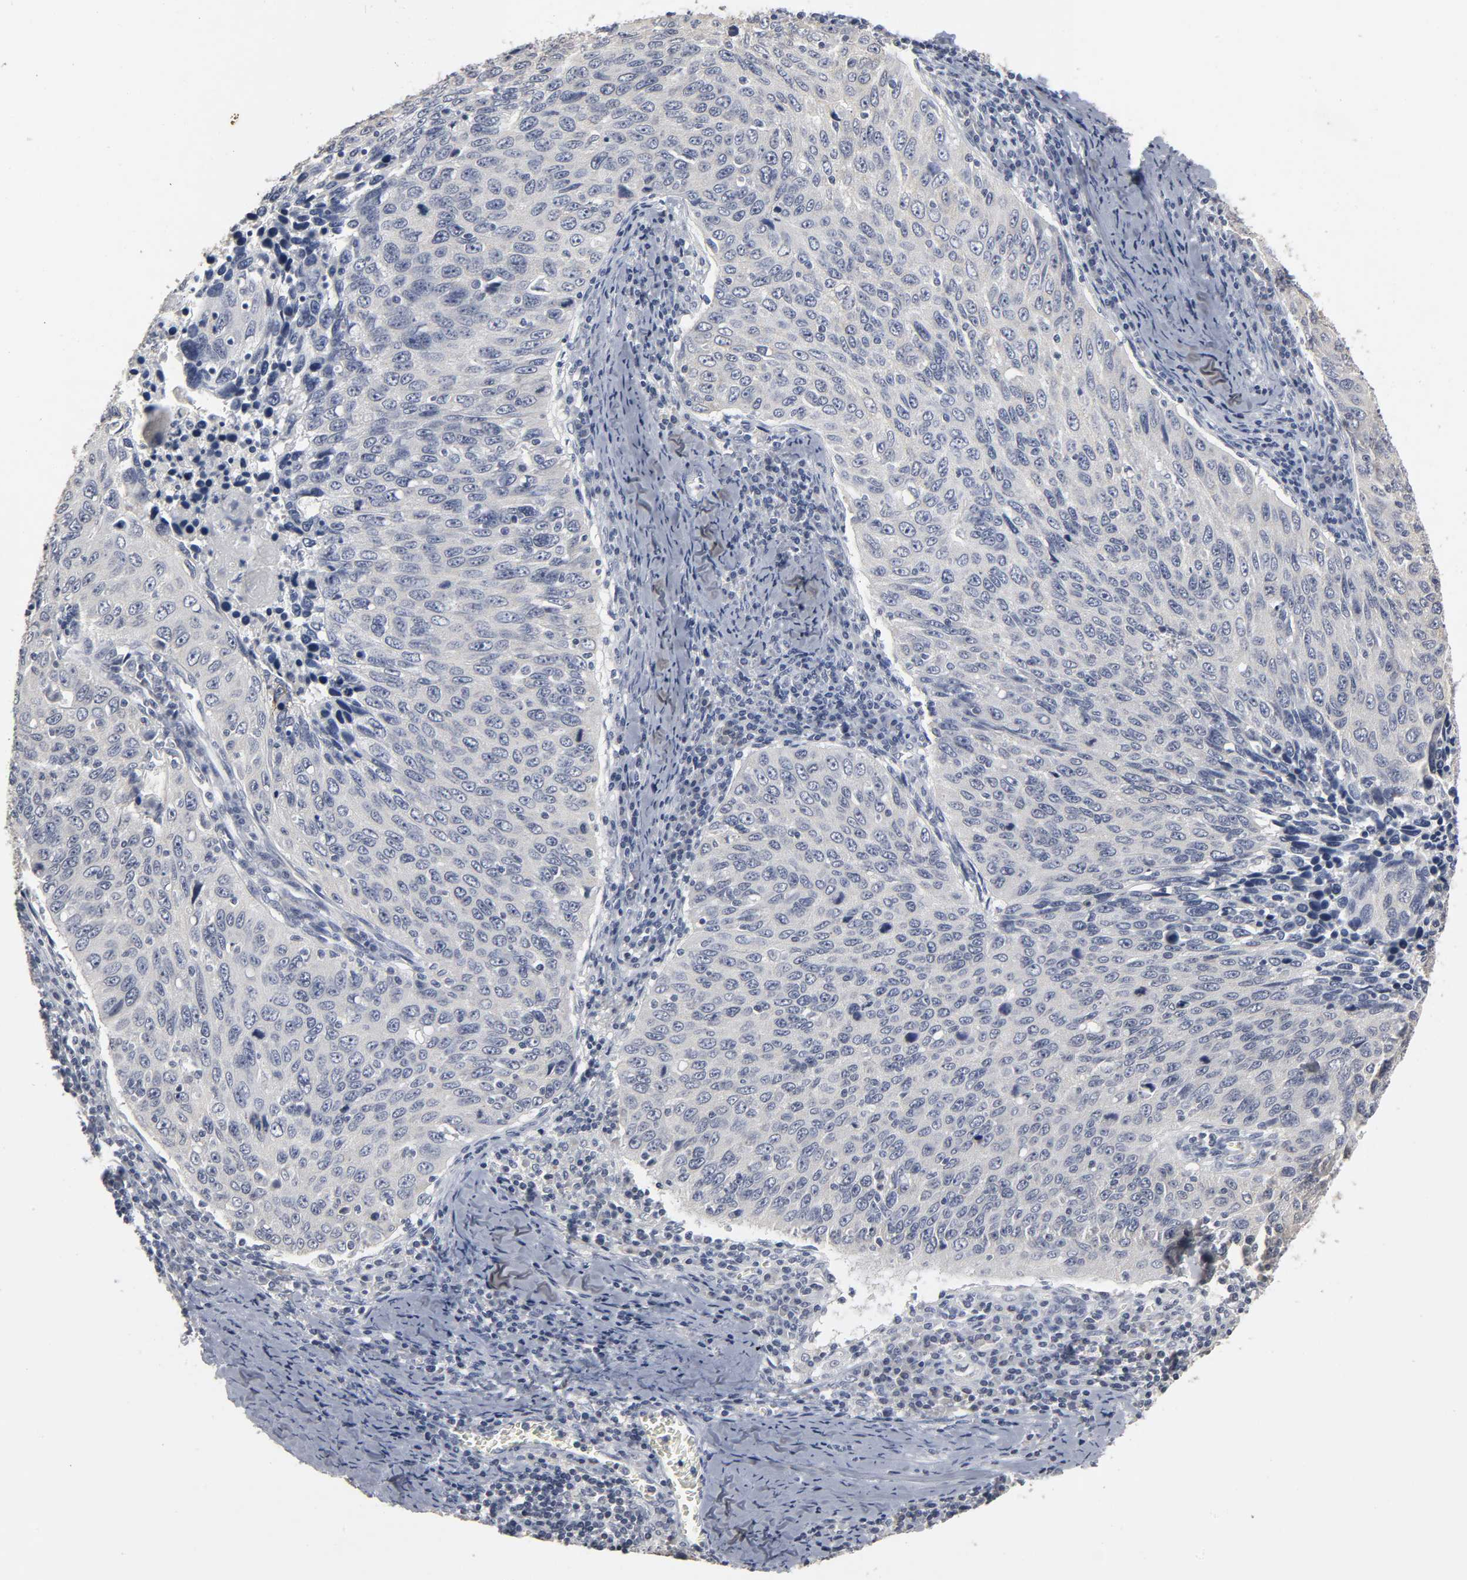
{"staining": {"intensity": "negative", "quantity": "none", "location": "none"}, "tissue": "cervical cancer", "cell_type": "Tumor cells", "image_type": "cancer", "snomed": [{"axis": "morphology", "description": "Squamous cell carcinoma, NOS"}, {"axis": "topography", "description": "Cervix"}], "caption": "DAB (3,3'-diaminobenzidine) immunohistochemical staining of human cervical cancer (squamous cell carcinoma) exhibits no significant staining in tumor cells. (Stains: DAB immunohistochemistry (IHC) with hematoxylin counter stain, Microscopy: brightfield microscopy at high magnification).", "gene": "TCAP", "patient": {"sex": "female", "age": 53}}